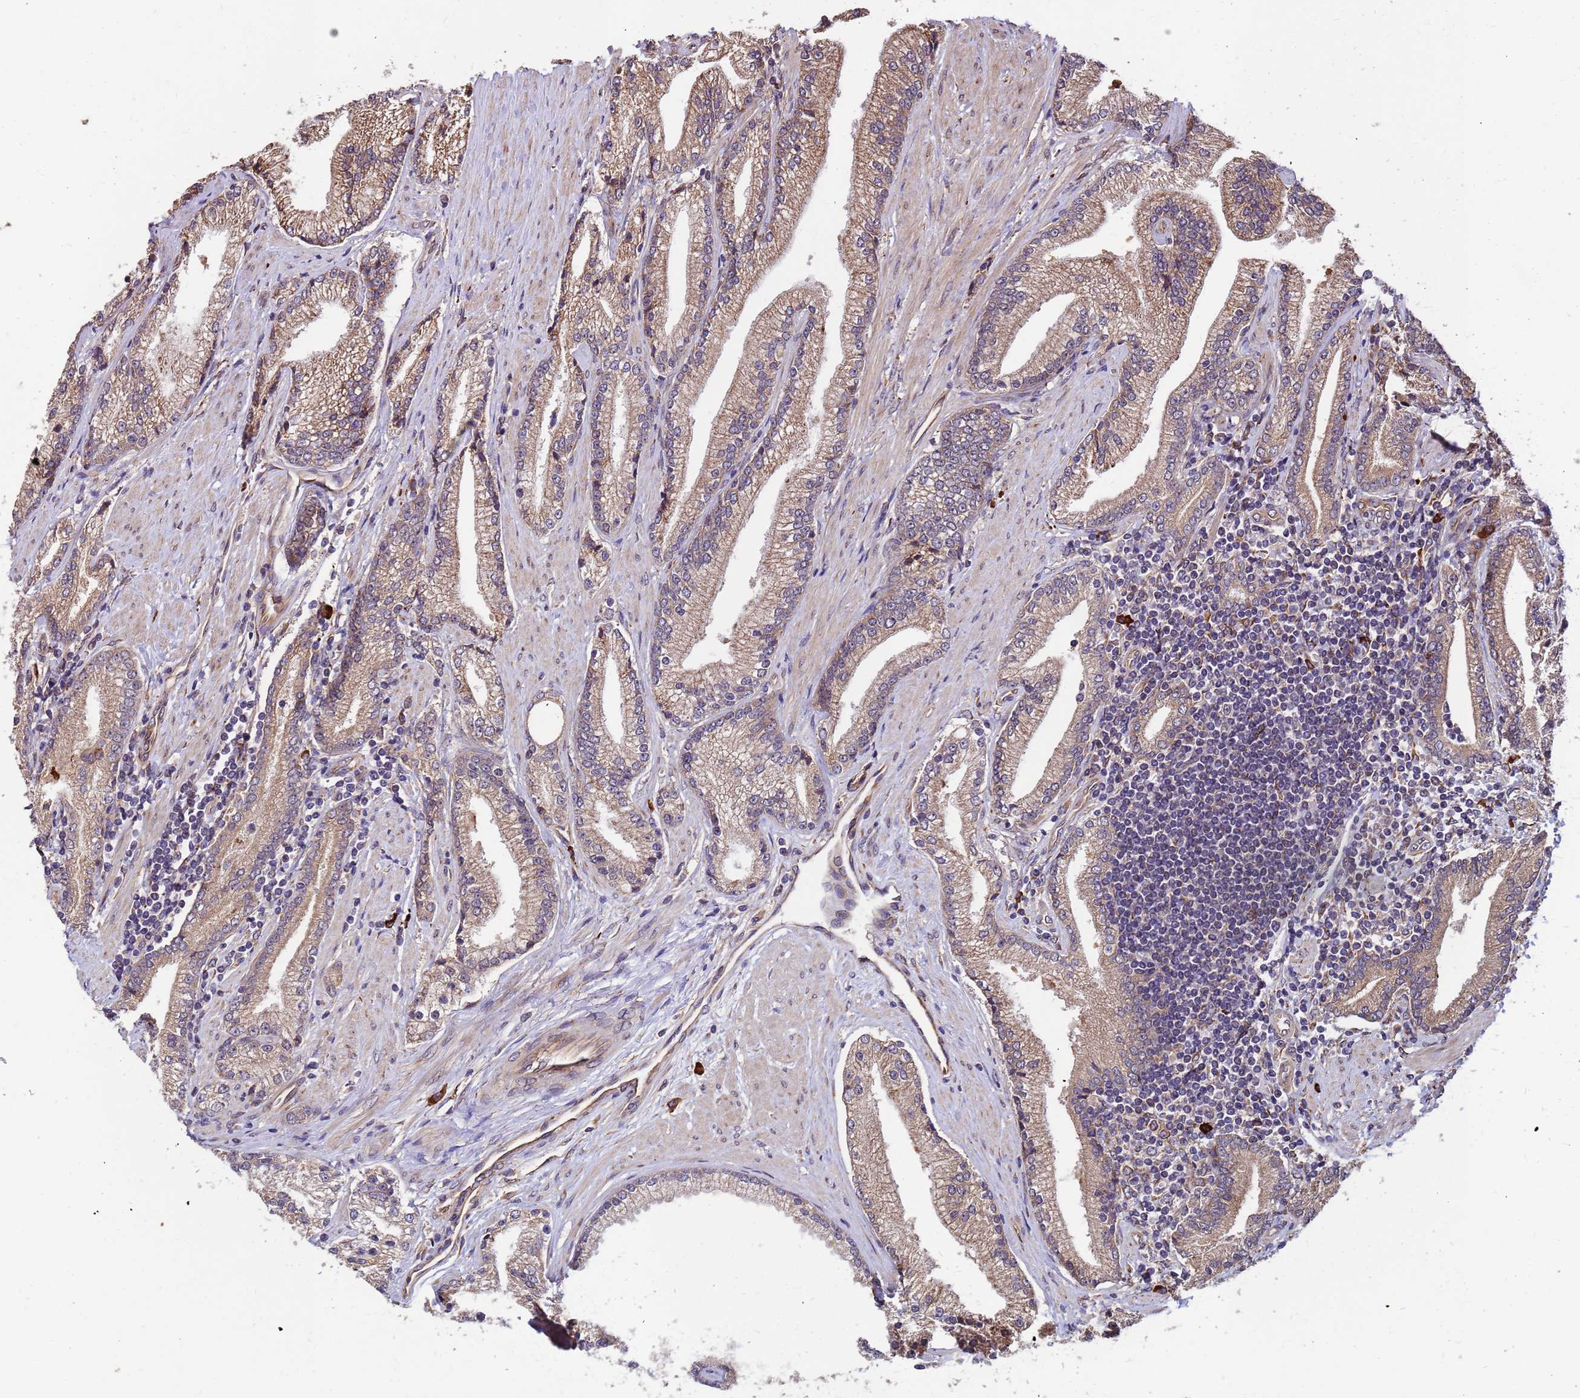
{"staining": {"intensity": "moderate", "quantity": "25%-75%", "location": "cytoplasmic/membranous"}, "tissue": "prostate cancer", "cell_type": "Tumor cells", "image_type": "cancer", "snomed": [{"axis": "morphology", "description": "Adenocarcinoma, High grade"}, {"axis": "topography", "description": "Prostate"}], "caption": "Immunohistochemistry (IHC) micrograph of prostate cancer (adenocarcinoma (high-grade)) stained for a protein (brown), which demonstrates medium levels of moderate cytoplasmic/membranous positivity in about 25%-75% of tumor cells.", "gene": "ZNF619", "patient": {"sex": "male", "age": 67}}